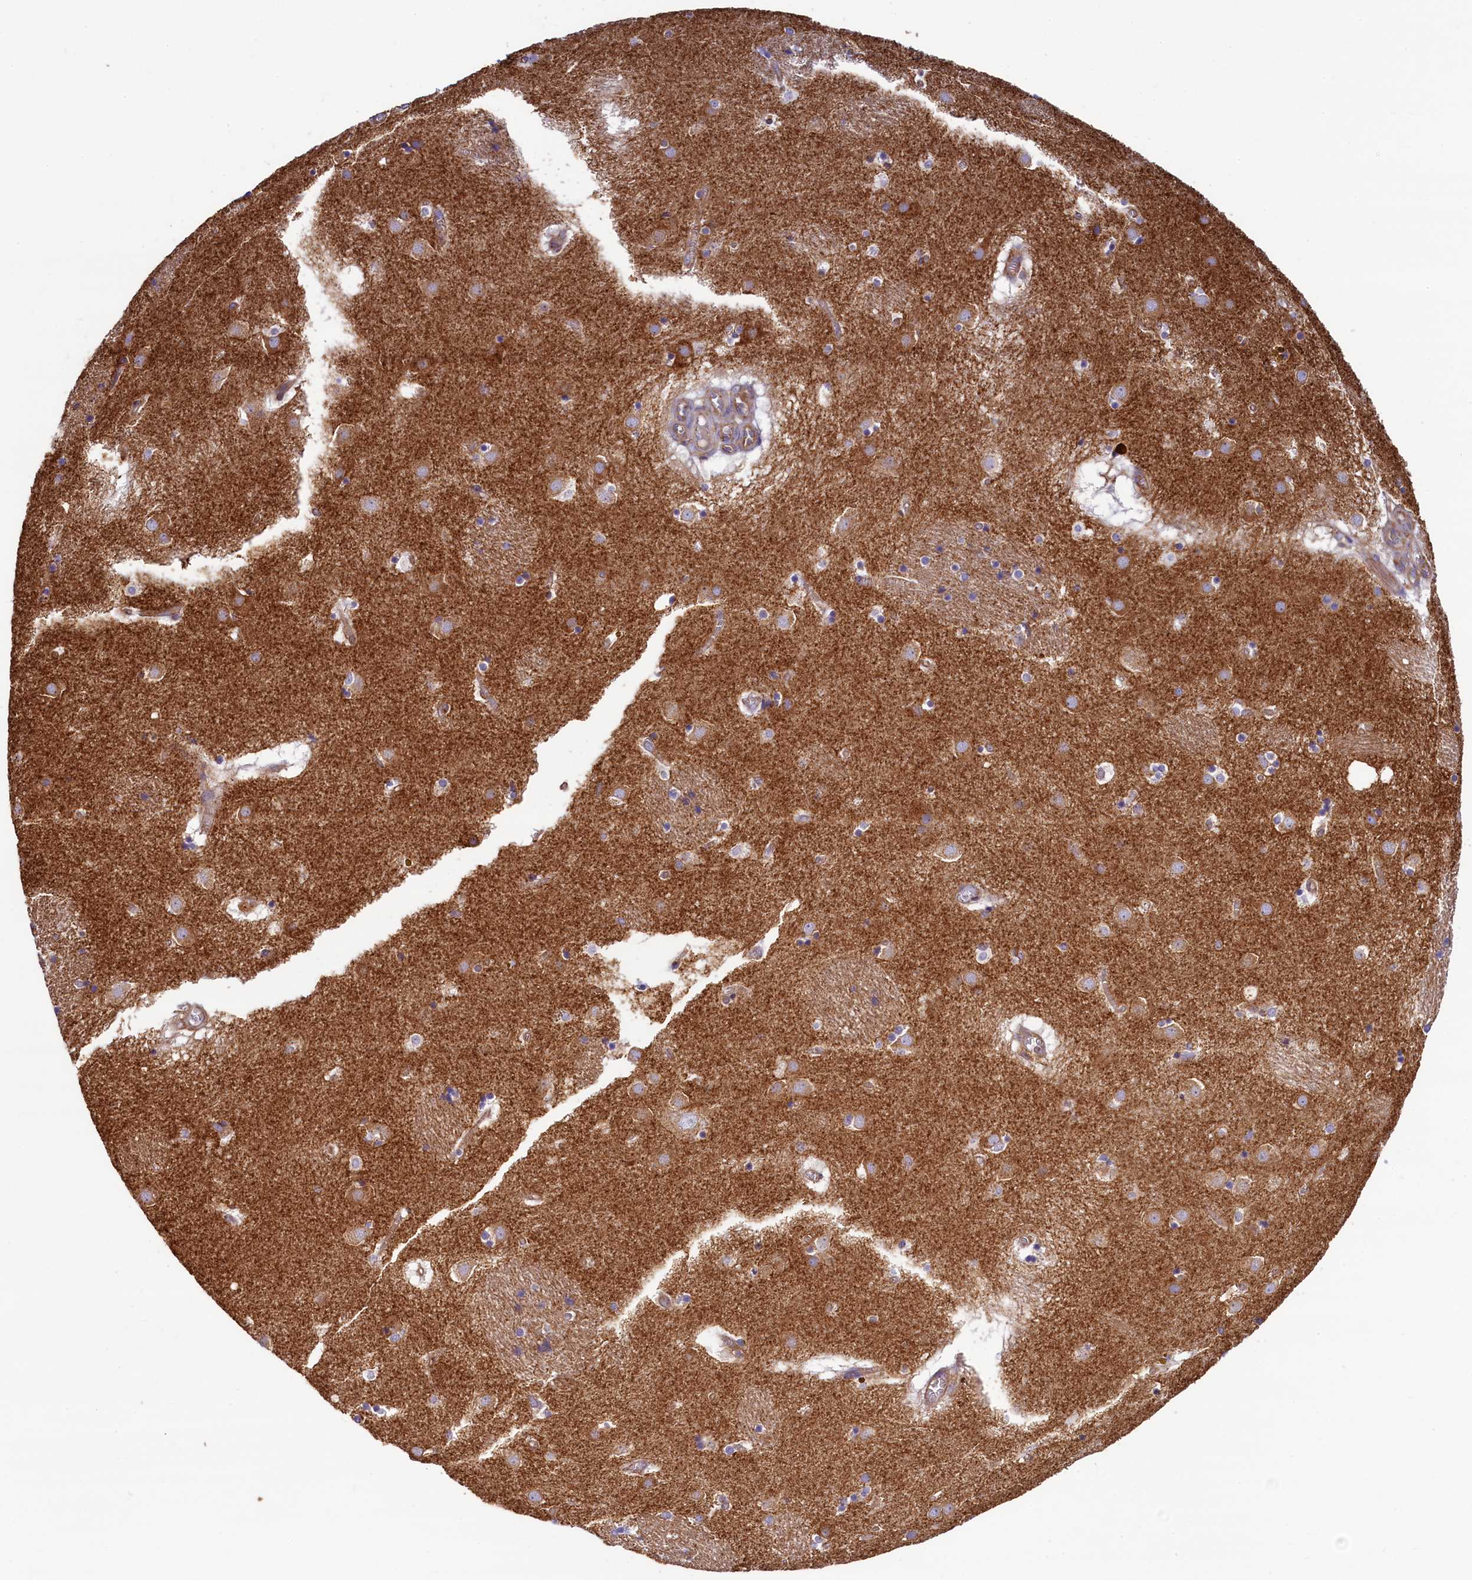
{"staining": {"intensity": "weak", "quantity": "<25%", "location": "cytoplasmic/membranous"}, "tissue": "caudate", "cell_type": "Glial cells", "image_type": "normal", "snomed": [{"axis": "morphology", "description": "Normal tissue, NOS"}, {"axis": "topography", "description": "Lateral ventricle wall"}], "caption": "IHC of normal human caudate demonstrates no positivity in glial cells.", "gene": "GPR21", "patient": {"sex": "male", "age": 70}}